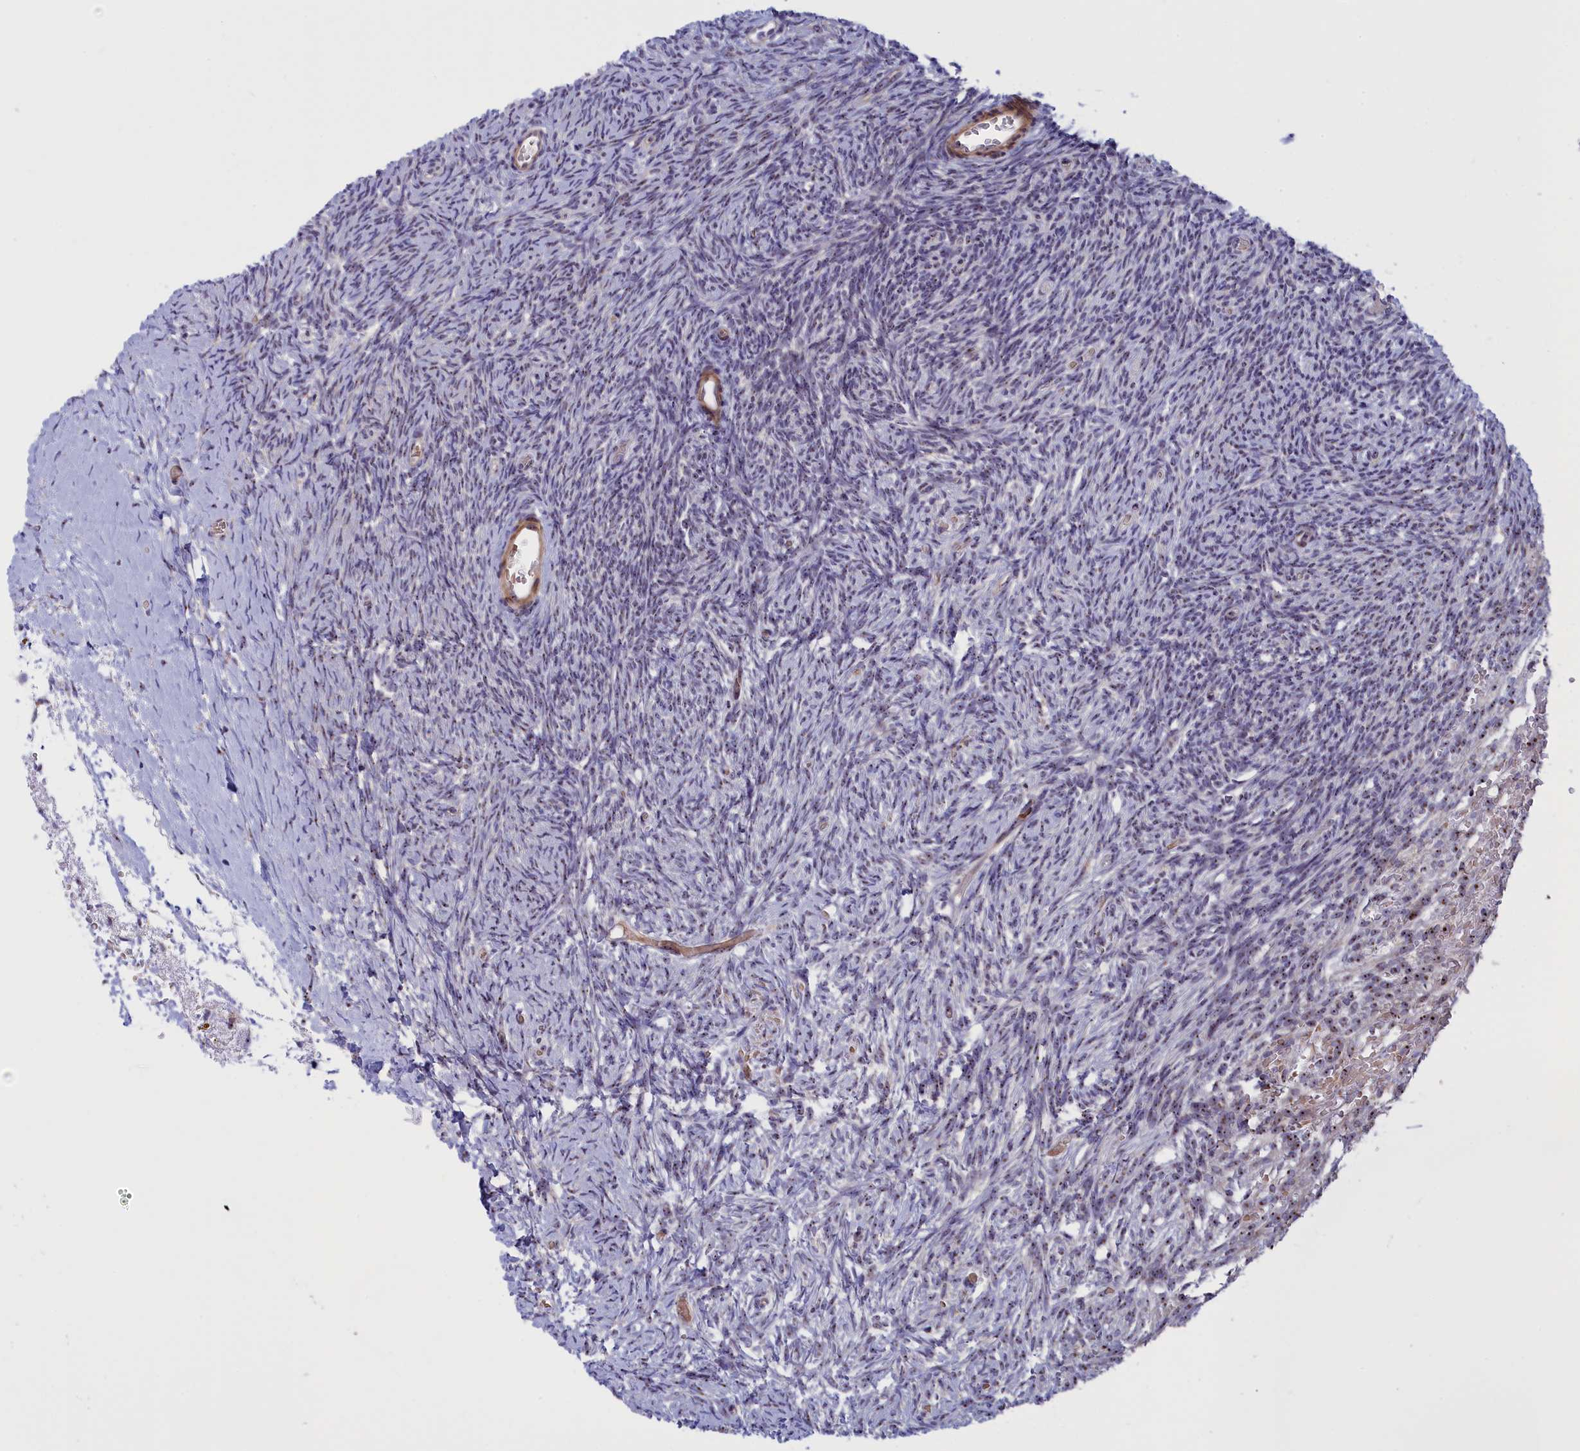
{"staining": {"intensity": "weak", "quantity": "<25%", "location": "nuclear"}, "tissue": "ovary", "cell_type": "Ovarian stroma cells", "image_type": "normal", "snomed": [{"axis": "morphology", "description": "Normal tissue, NOS"}, {"axis": "topography", "description": "Ovary"}], "caption": "High power microscopy histopathology image of an immunohistochemistry (IHC) histopathology image of normal ovary, revealing no significant expression in ovarian stroma cells.", "gene": "DBNDD1", "patient": {"sex": "female", "age": 39}}